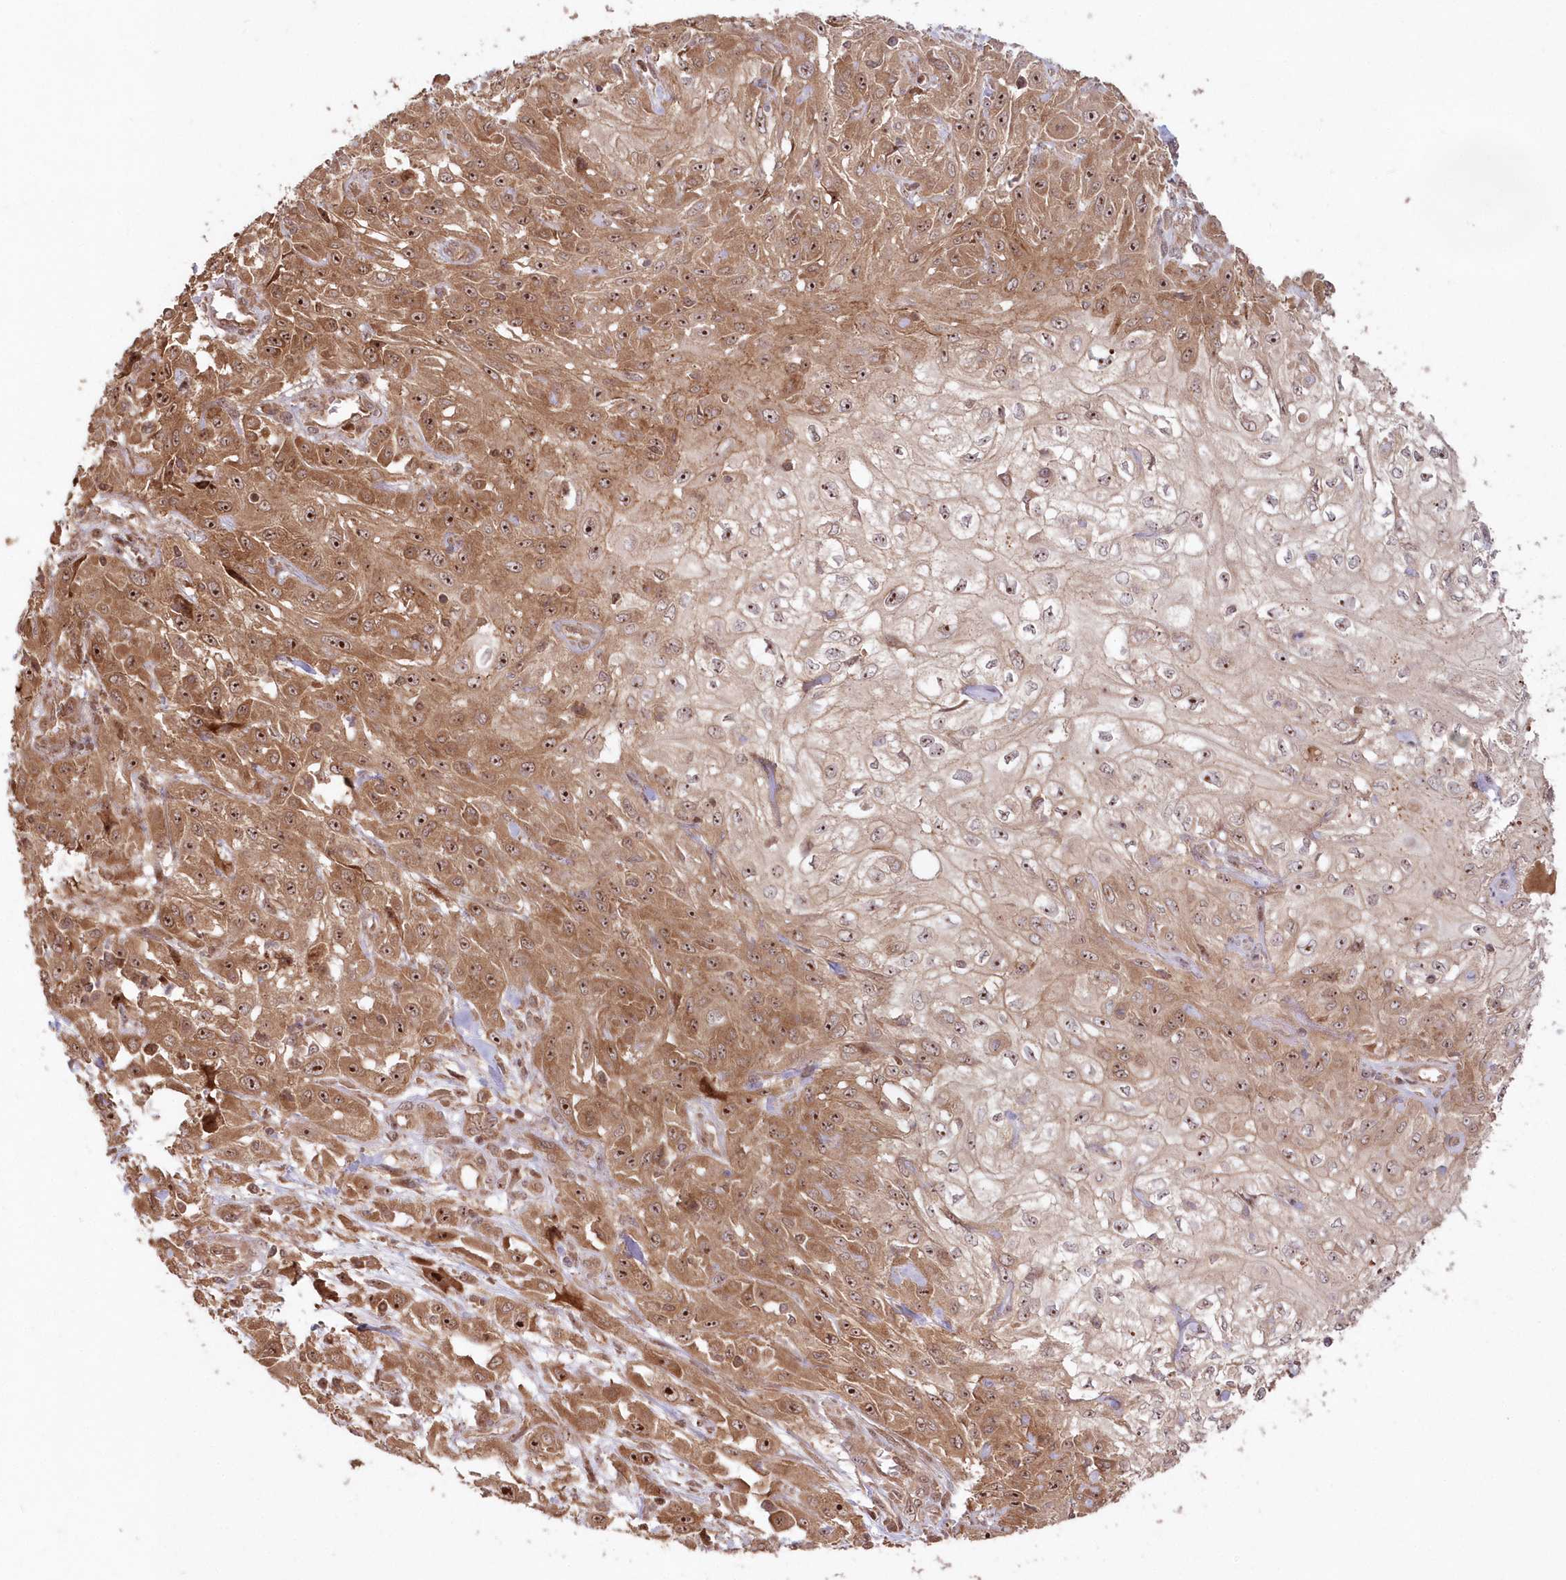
{"staining": {"intensity": "moderate", "quantity": ">75%", "location": "cytoplasmic/membranous,nuclear"}, "tissue": "skin cancer", "cell_type": "Tumor cells", "image_type": "cancer", "snomed": [{"axis": "morphology", "description": "Squamous cell carcinoma, NOS"}, {"axis": "morphology", "description": "Squamous cell carcinoma, metastatic, NOS"}, {"axis": "topography", "description": "Skin"}, {"axis": "topography", "description": "Lymph node"}], "caption": "This is an image of immunohistochemistry staining of skin cancer (metastatic squamous cell carcinoma), which shows moderate positivity in the cytoplasmic/membranous and nuclear of tumor cells.", "gene": "SERINC1", "patient": {"sex": "male", "age": 75}}